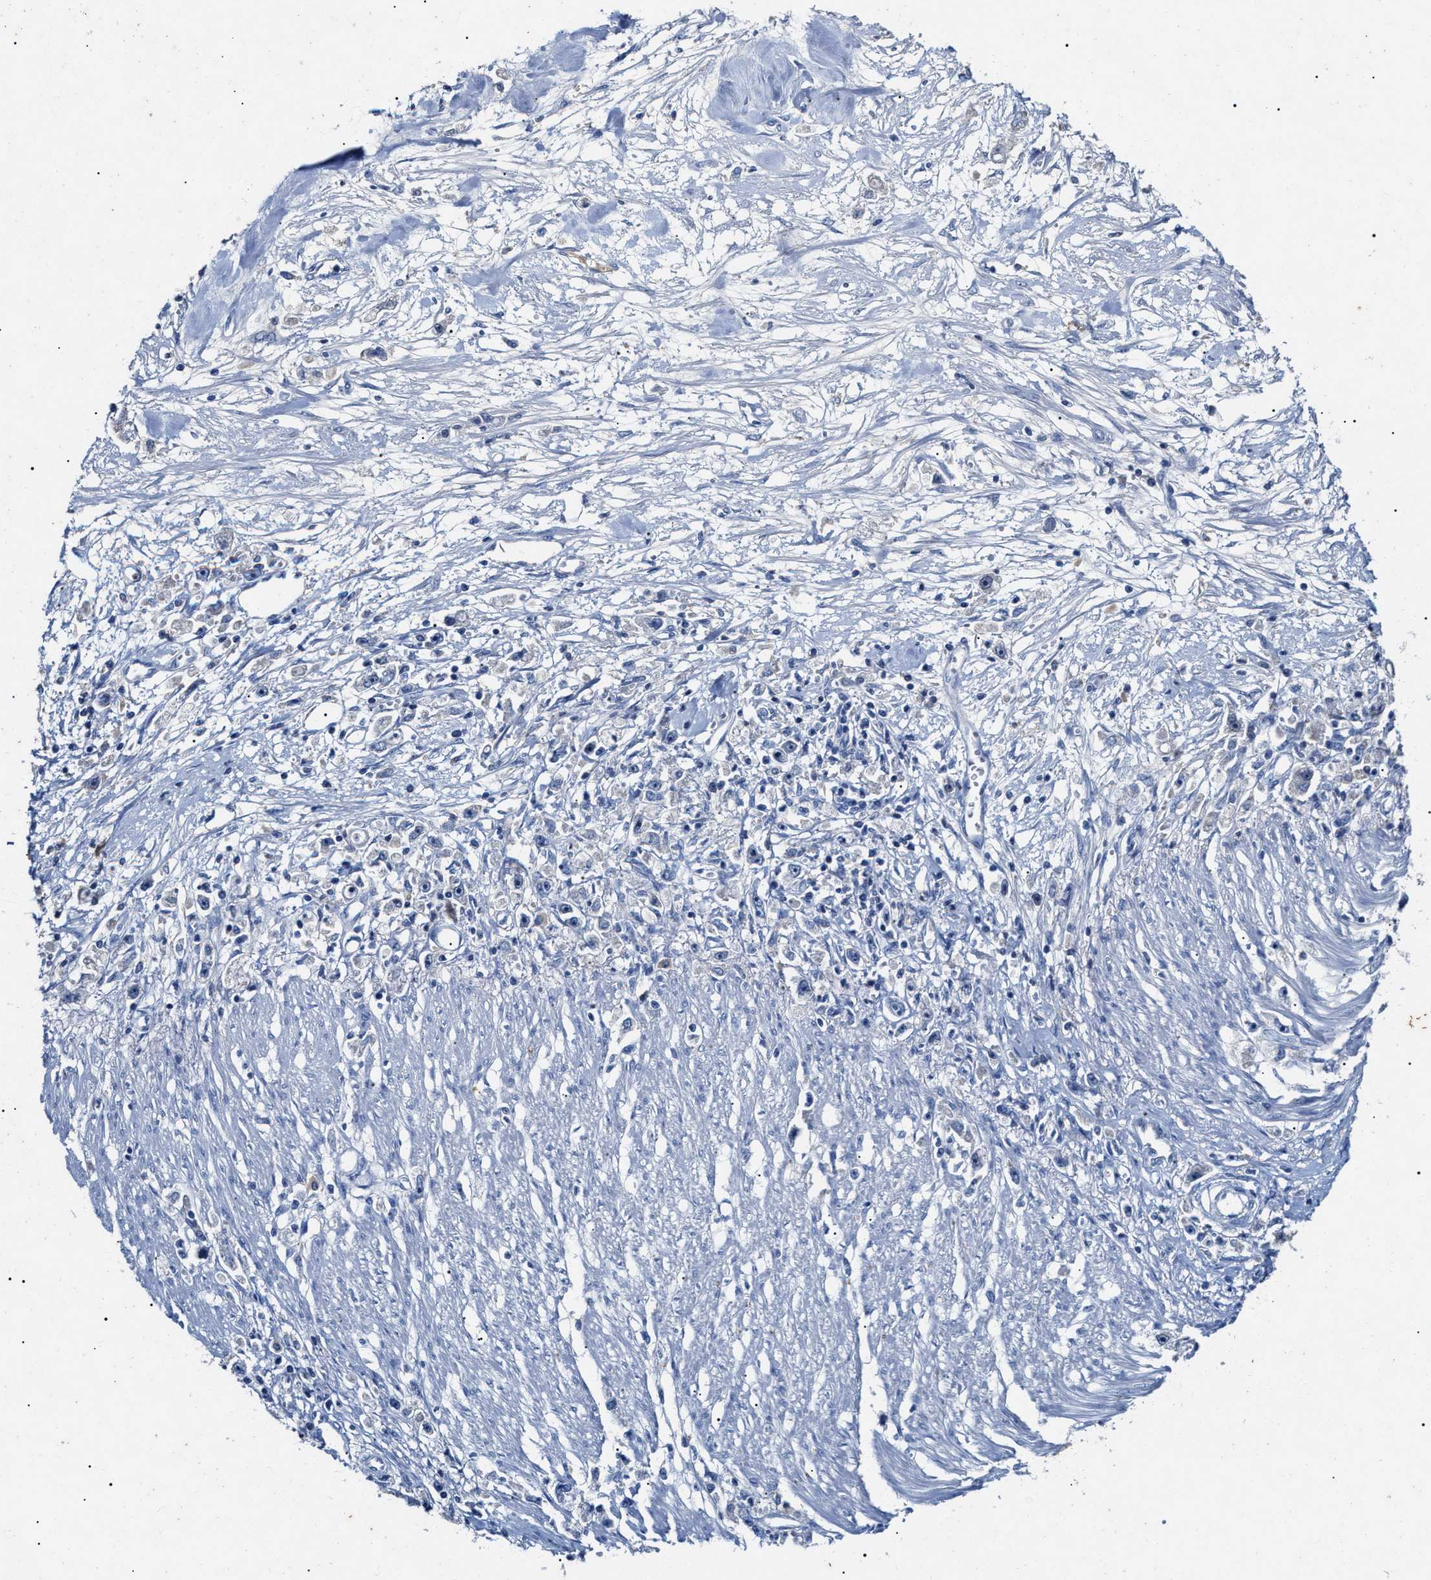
{"staining": {"intensity": "negative", "quantity": "none", "location": "none"}, "tissue": "stomach cancer", "cell_type": "Tumor cells", "image_type": "cancer", "snomed": [{"axis": "morphology", "description": "Adenocarcinoma, NOS"}, {"axis": "topography", "description": "Stomach"}], "caption": "An immunohistochemistry micrograph of adenocarcinoma (stomach) is shown. There is no staining in tumor cells of adenocarcinoma (stomach). (Stains: DAB immunohistochemistry (IHC) with hematoxylin counter stain, Microscopy: brightfield microscopy at high magnification).", "gene": "LRRC8E", "patient": {"sex": "female", "age": 59}}